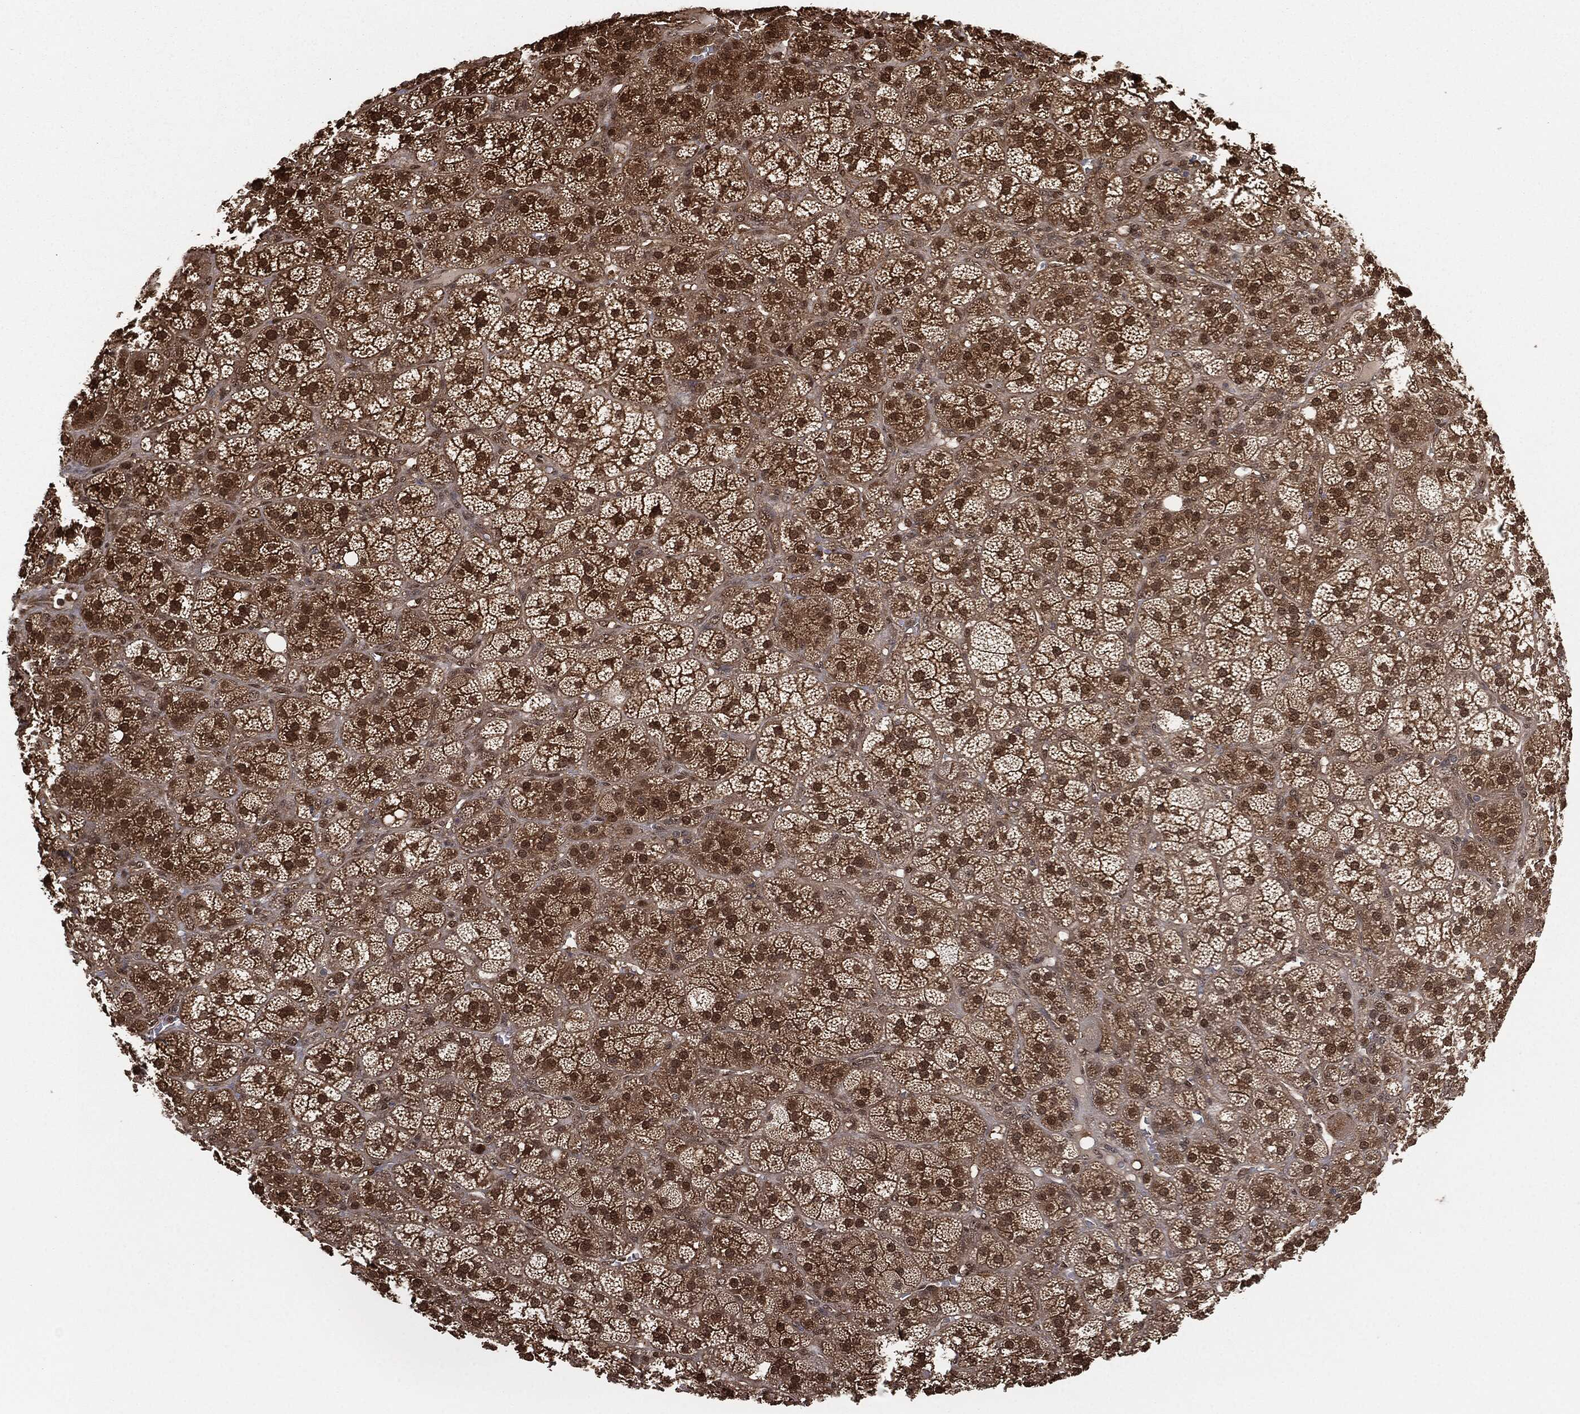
{"staining": {"intensity": "moderate", "quantity": ">75%", "location": "cytoplasmic/membranous,nuclear"}, "tissue": "adrenal gland", "cell_type": "Glandular cells", "image_type": "normal", "snomed": [{"axis": "morphology", "description": "Normal tissue, NOS"}, {"axis": "topography", "description": "Adrenal gland"}], "caption": "The photomicrograph reveals a brown stain indicating the presence of a protein in the cytoplasmic/membranous,nuclear of glandular cells in adrenal gland.", "gene": "CAPRIN2", "patient": {"sex": "female", "age": 60}}